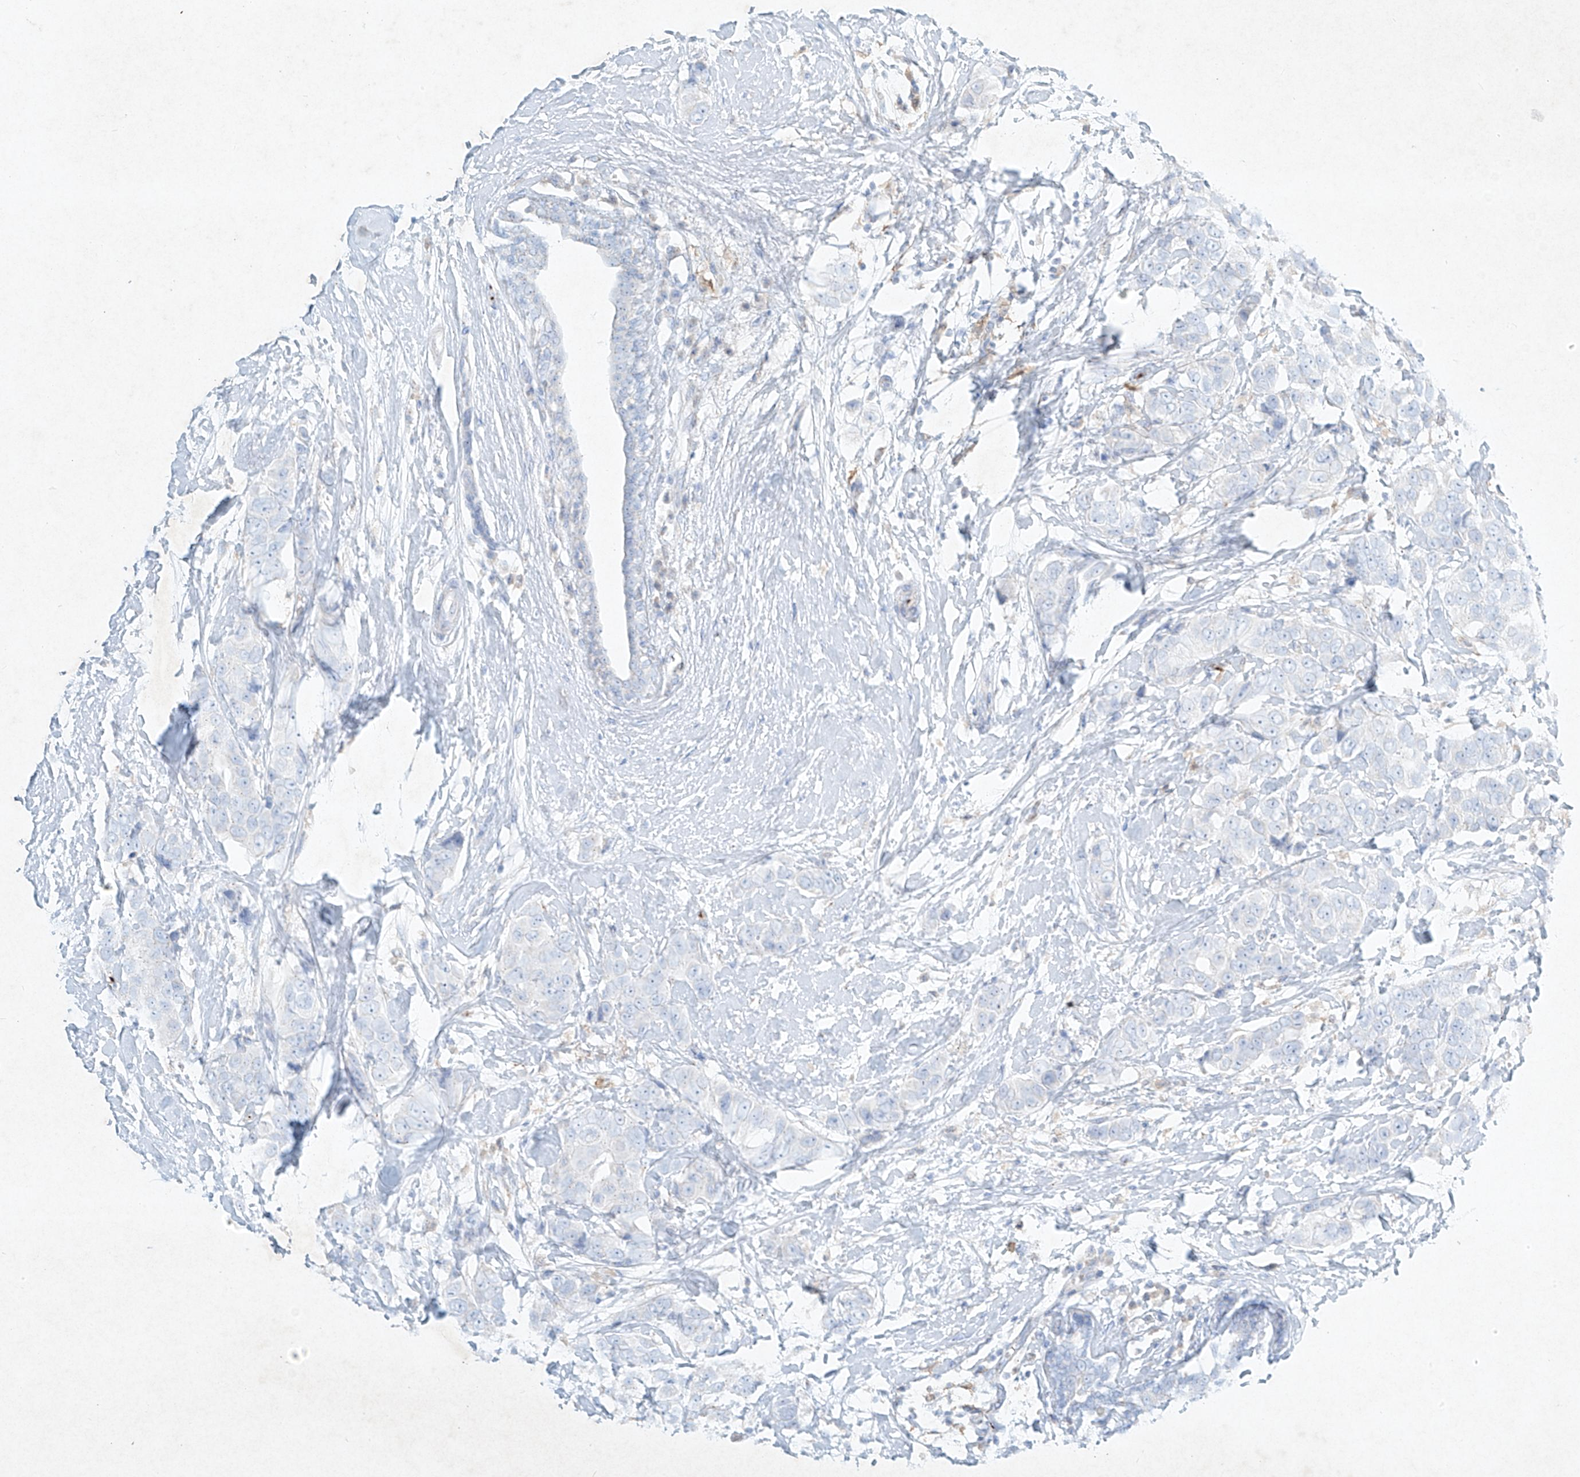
{"staining": {"intensity": "negative", "quantity": "none", "location": "none"}, "tissue": "breast cancer", "cell_type": "Tumor cells", "image_type": "cancer", "snomed": [{"axis": "morphology", "description": "Normal tissue, NOS"}, {"axis": "morphology", "description": "Duct carcinoma"}, {"axis": "topography", "description": "Breast"}], "caption": "Protein analysis of infiltrating ductal carcinoma (breast) demonstrates no significant staining in tumor cells. (DAB immunohistochemistry (IHC) visualized using brightfield microscopy, high magnification).", "gene": "PLEK", "patient": {"sex": "female", "age": 39}}